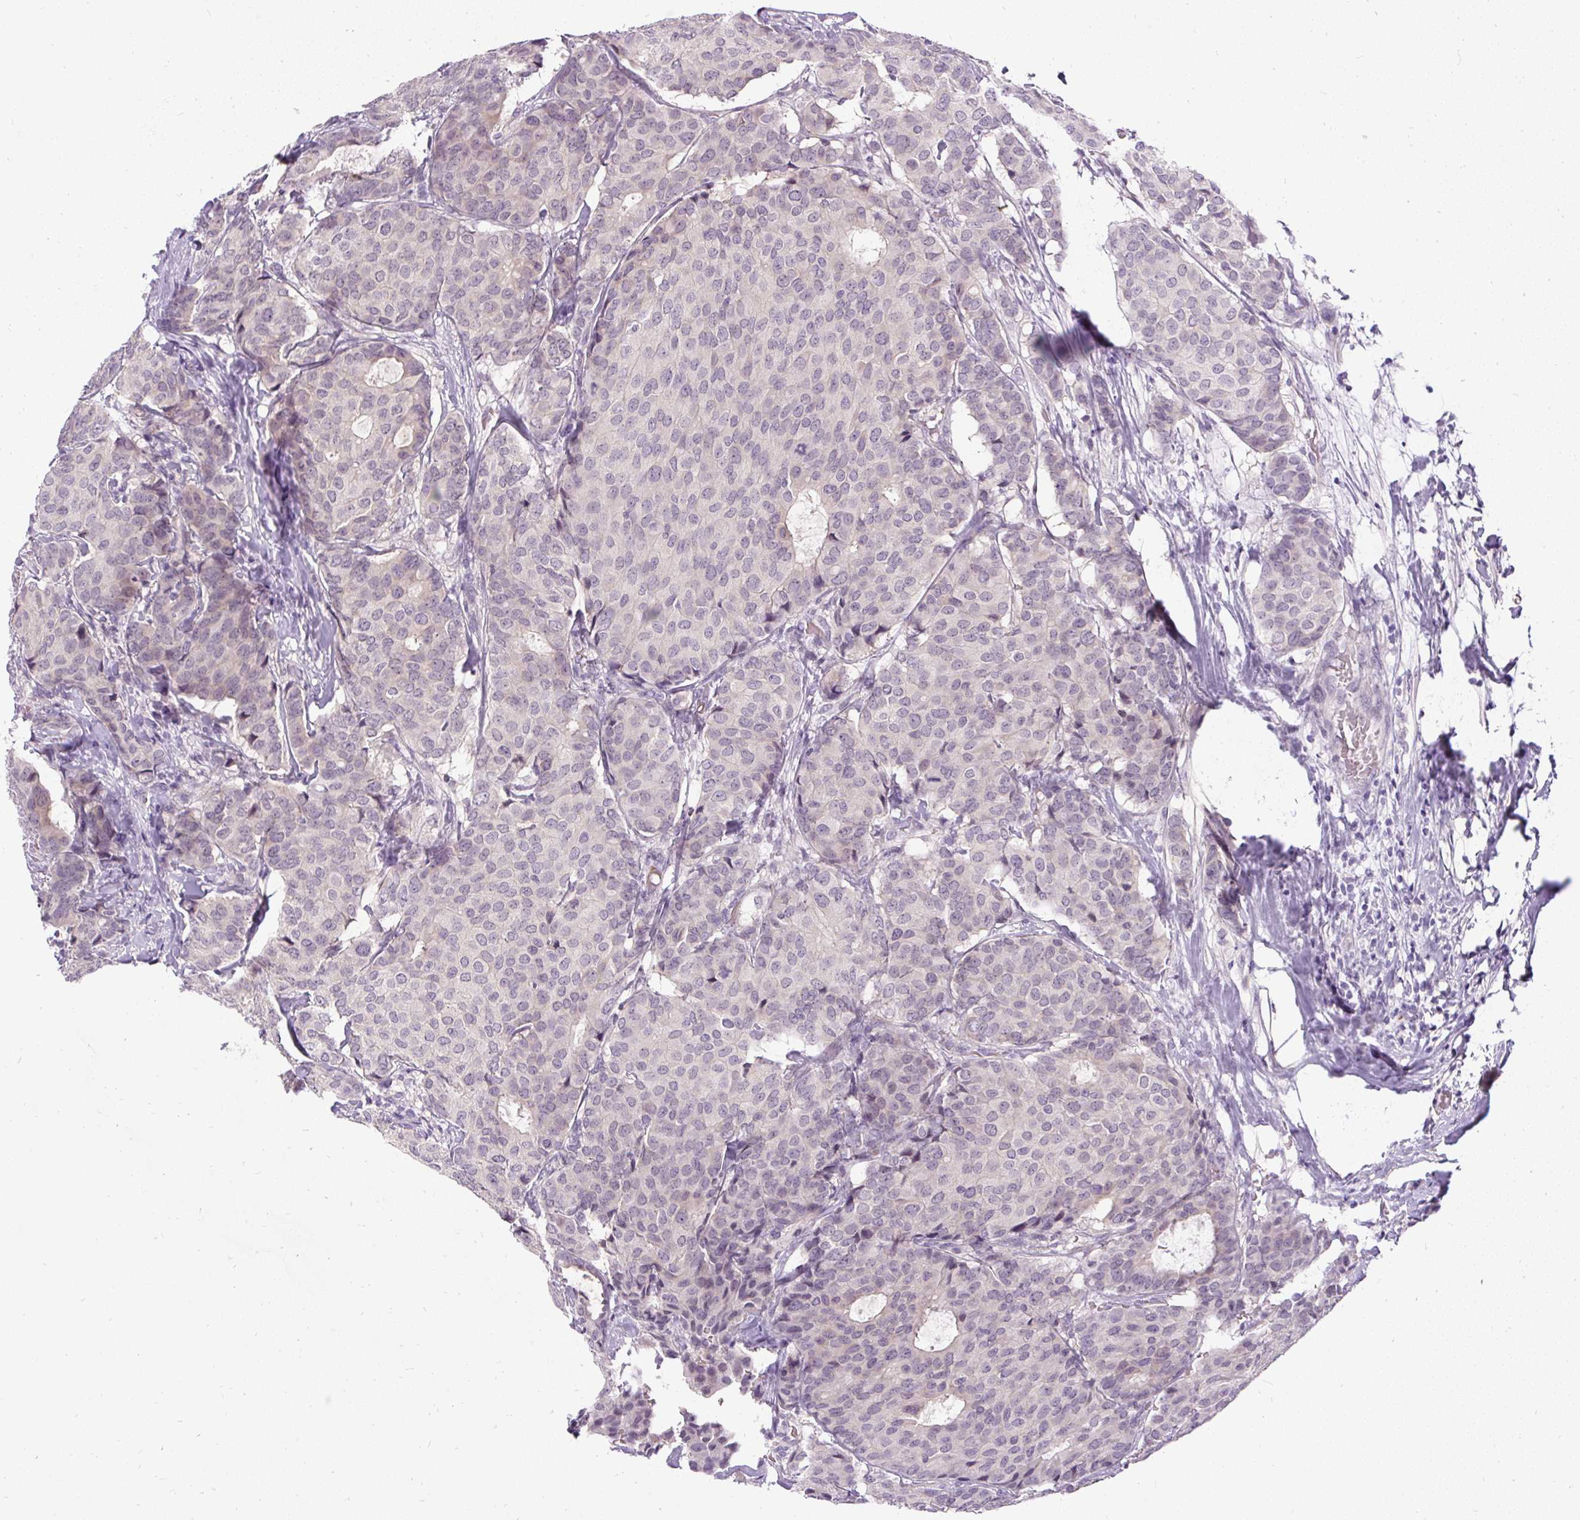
{"staining": {"intensity": "negative", "quantity": "none", "location": "none"}, "tissue": "breast cancer", "cell_type": "Tumor cells", "image_type": "cancer", "snomed": [{"axis": "morphology", "description": "Duct carcinoma"}, {"axis": "topography", "description": "Breast"}], "caption": "Tumor cells are negative for protein expression in human infiltrating ductal carcinoma (breast).", "gene": "FAM117B", "patient": {"sex": "female", "age": 75}}